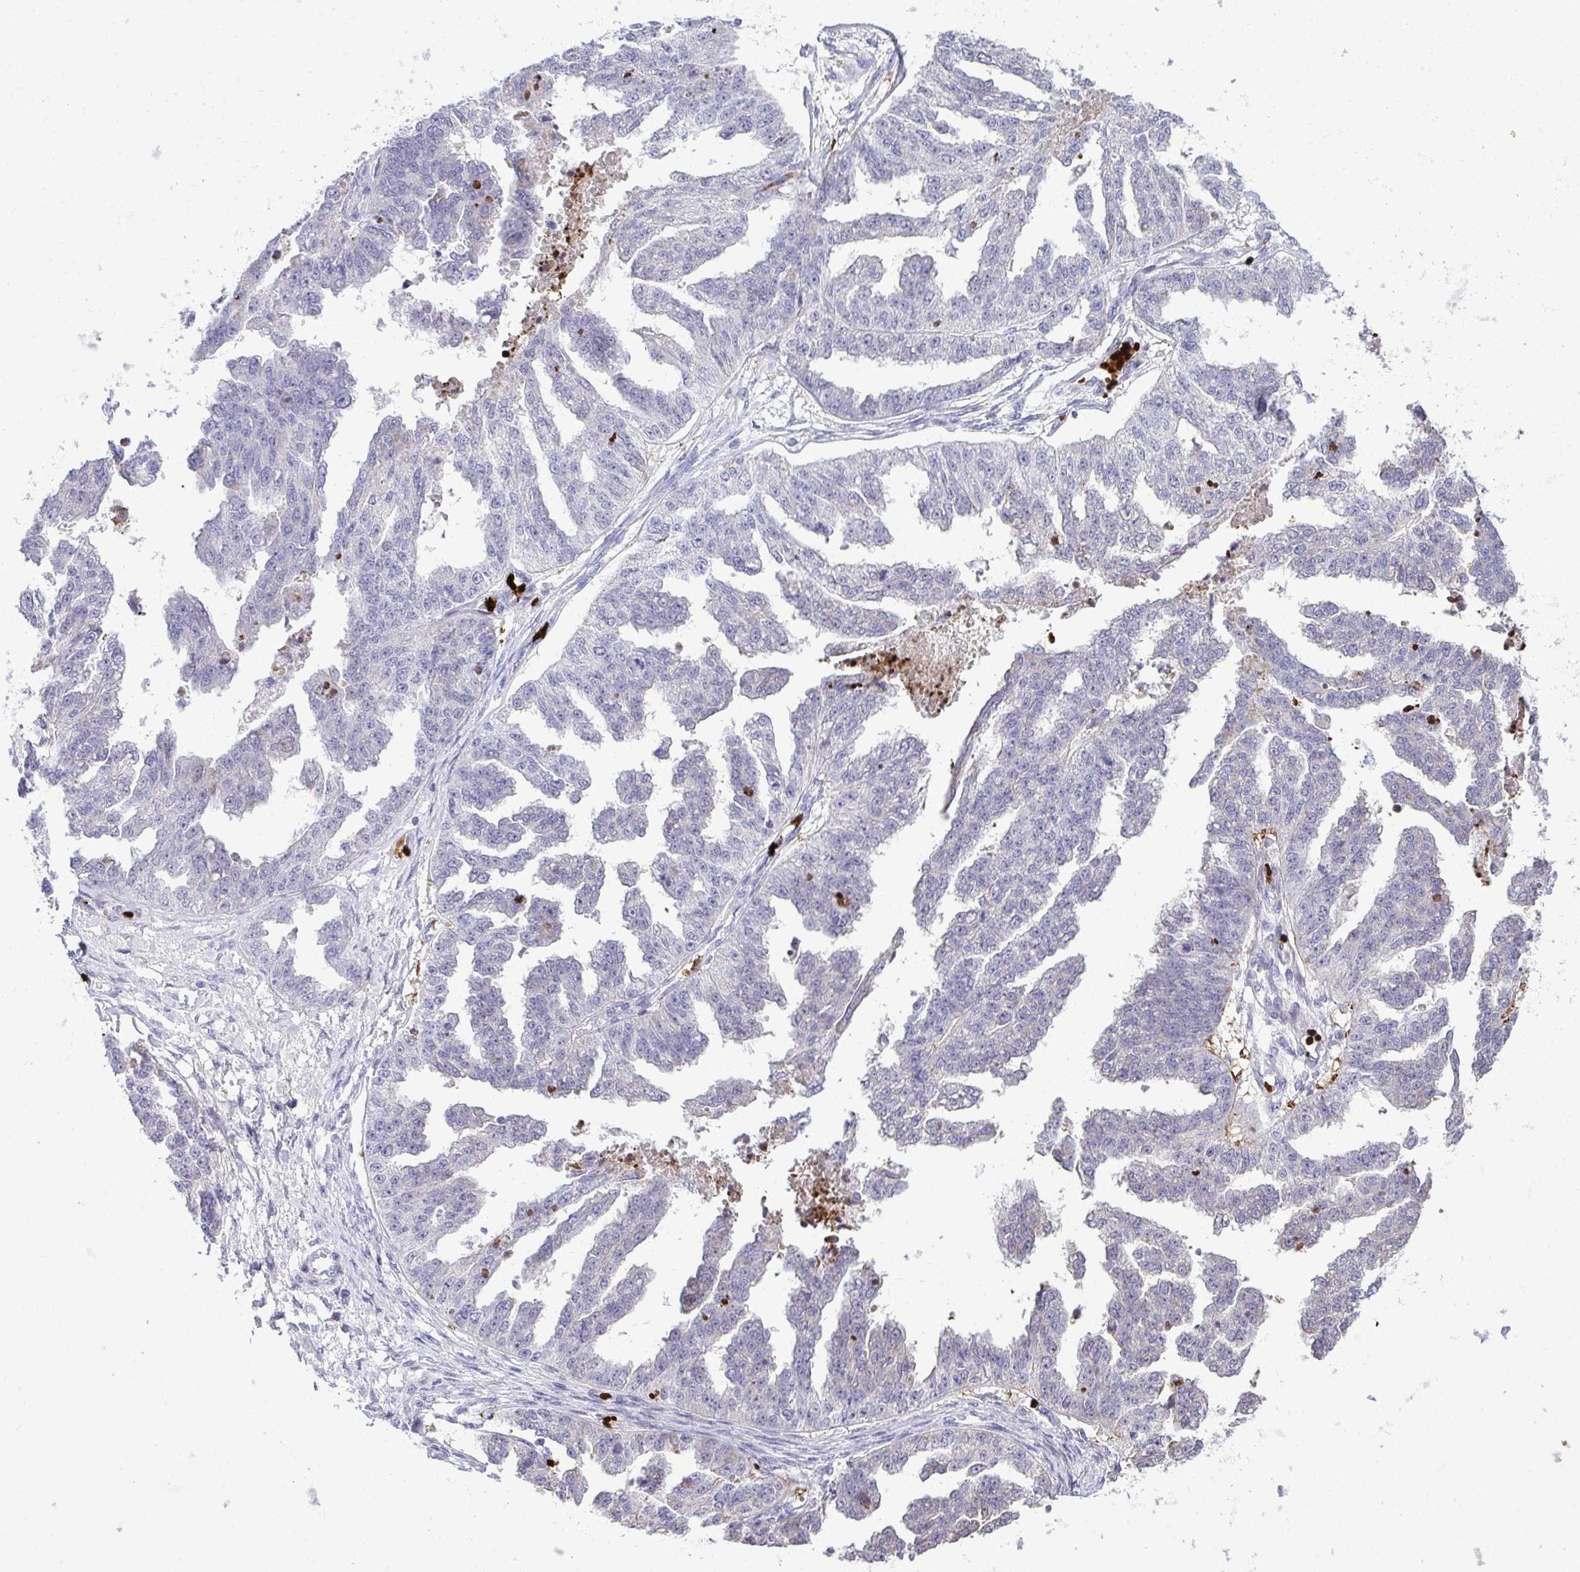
{"staining": {"intensity": "weak", "quantity": "<25%", "location": "cytoplasmic/membranous,nuclear"}, "tissue": "ovarian cancer", "cell_type": "Tumor cells", "image_type": "cancer", "snomed": [{"axis": "morphology", "description": "Cystadenocarcinoma, serous, NOS"}, {"axis": "topography", "description": "Ovary"}], "caption": "Immunohistochemistry histopathology image of neoplastic tissue: human serous cystadenocarcinoma (ovarian) stained with DAB (3,3'-diaminobenzidine) demonstrates no significant protein expression in tumor cells.", "gene": "DLX4", "patient": {"sex": "female", "age": 58}}